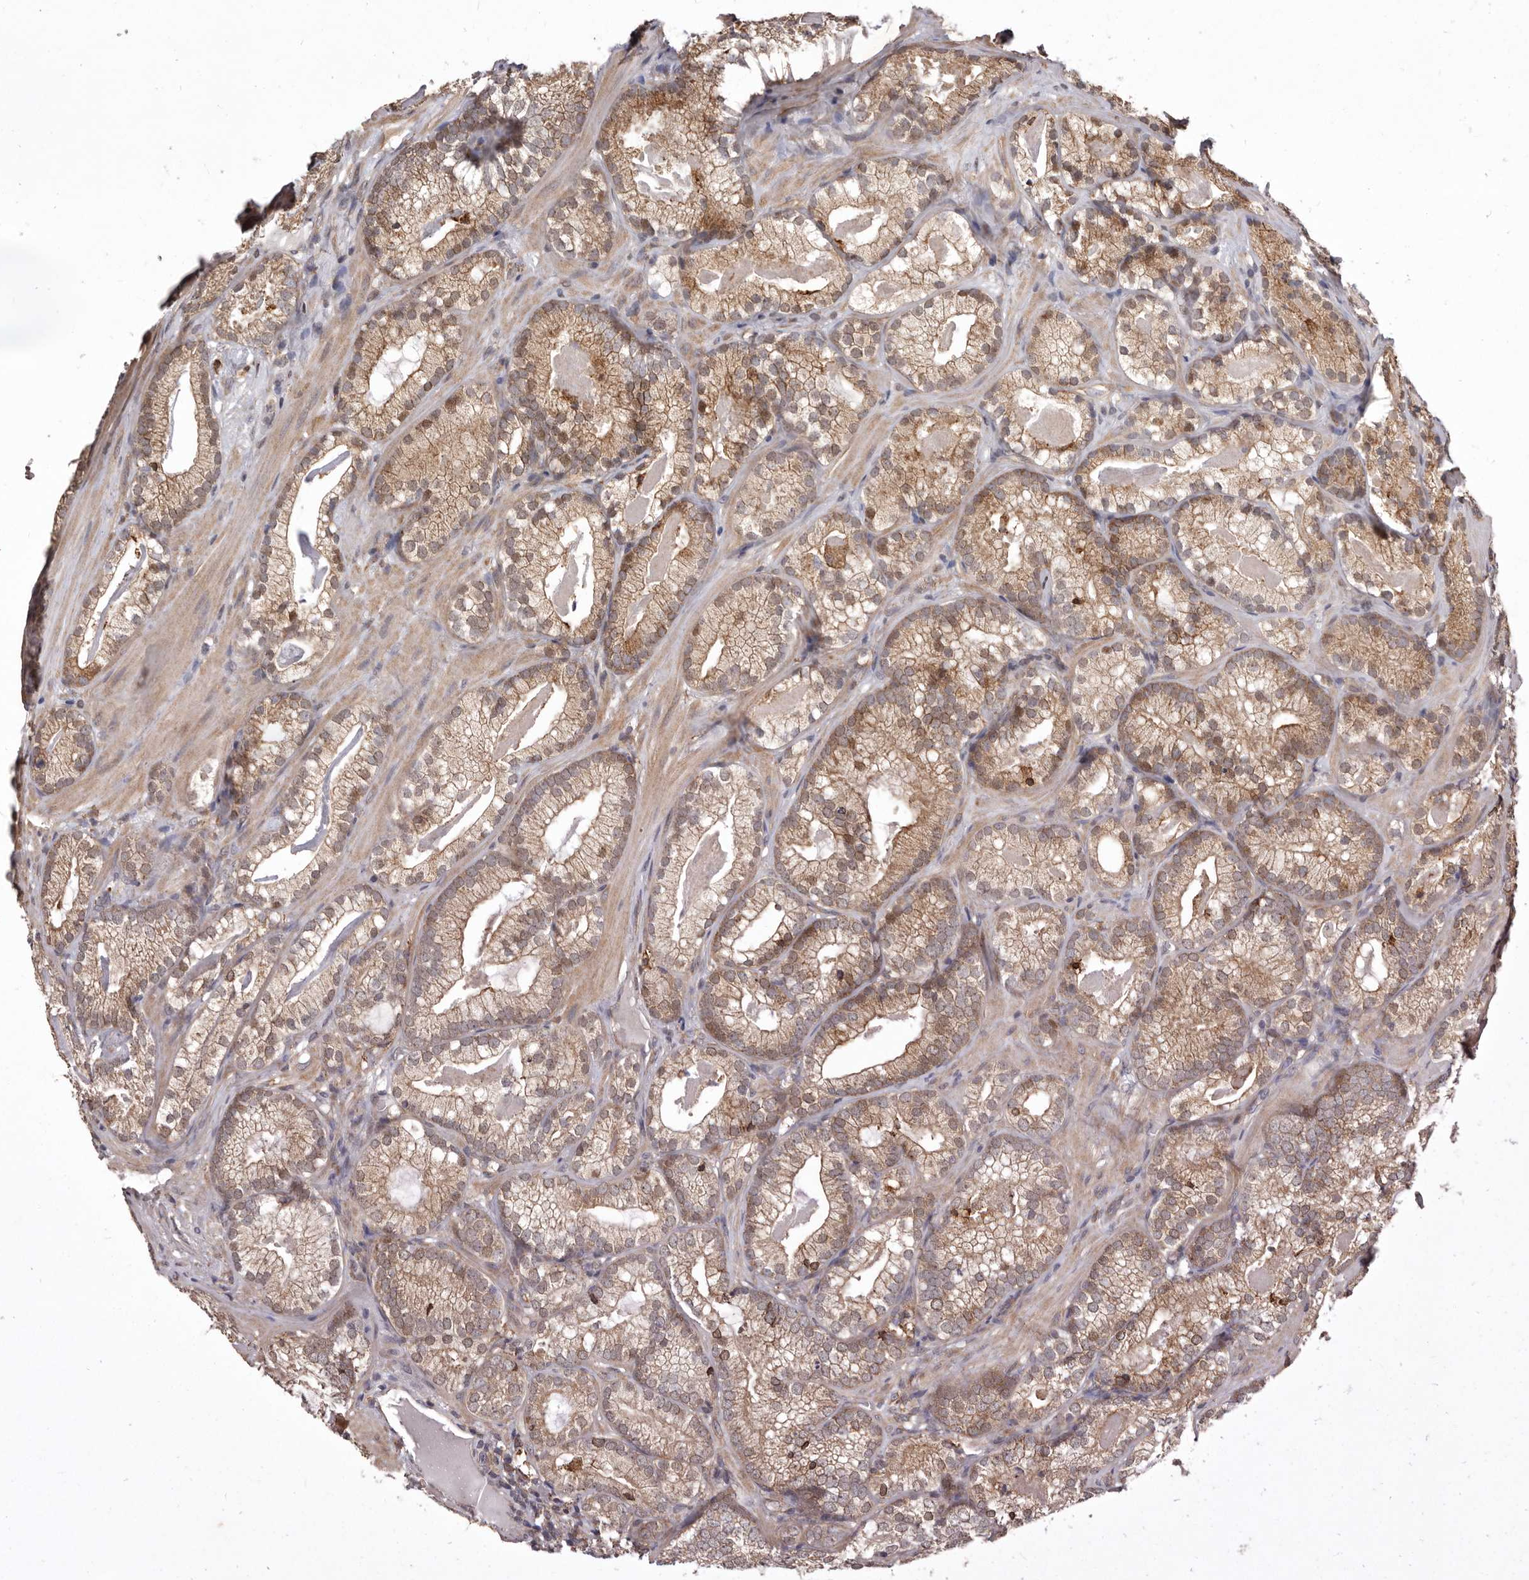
{"staining": {"intensity": "moderate", "quantity": "25%-75%", "location": "cytoplasmic/membranous"}, "tissue": "prostate cancer", "cell_type": "Tumor cells", "image_type": "cancer", "snomed": [{"axis": "morphology", "description": "Adenocarcinoma, Low grade"}, {"axis": "topography", "description": "Prostate"}], "caption": "Human prostate cancer (adenocarcinoma (low-grade)) stained with a protein marker reveals moderate staining in tumor cells.", "gene": "RRM2B", "patient": {"sex": "male", "age": 72}}